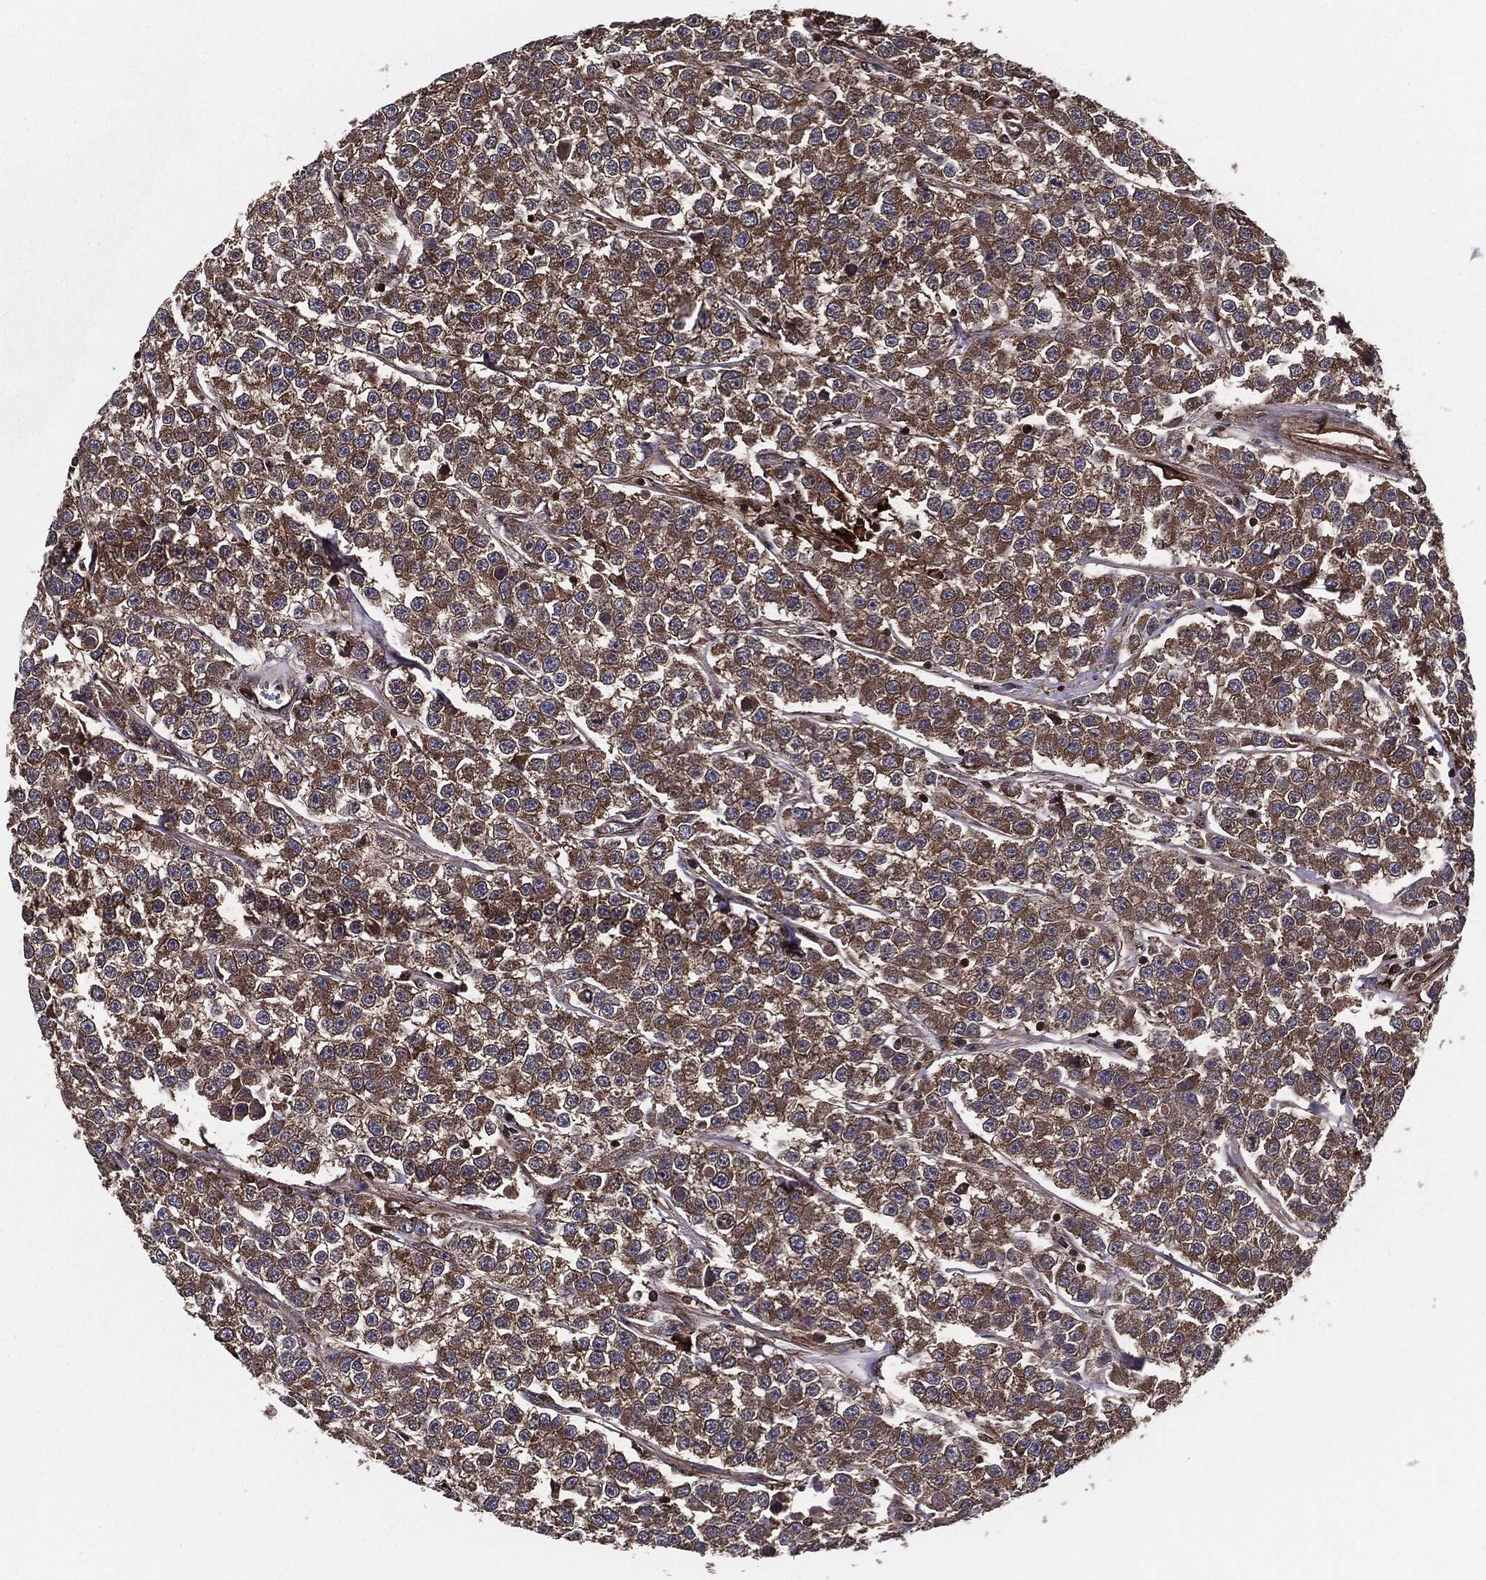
{"staining": {"intensity": "moderate", "quantity": ">75%", "location": "cytoplasmic/membranous"}, "tissue": "testis cancer", "cell_type": "Tumor cells", "image_type": "cancer", "snomed": [{"axis": "morphology", "description": "Seminoma, NOS"}, {"axis": "topography", "description": "Testis"}], "caption": "This photomicrograph reveals immunohistochemistry staining of human testis cancer, with medium moderate cytoplasmic/membranous staining in about >75% of tumor cells.", "gene": "RAP1GDS1", "patient": {"sex": "male", "age": 59}}